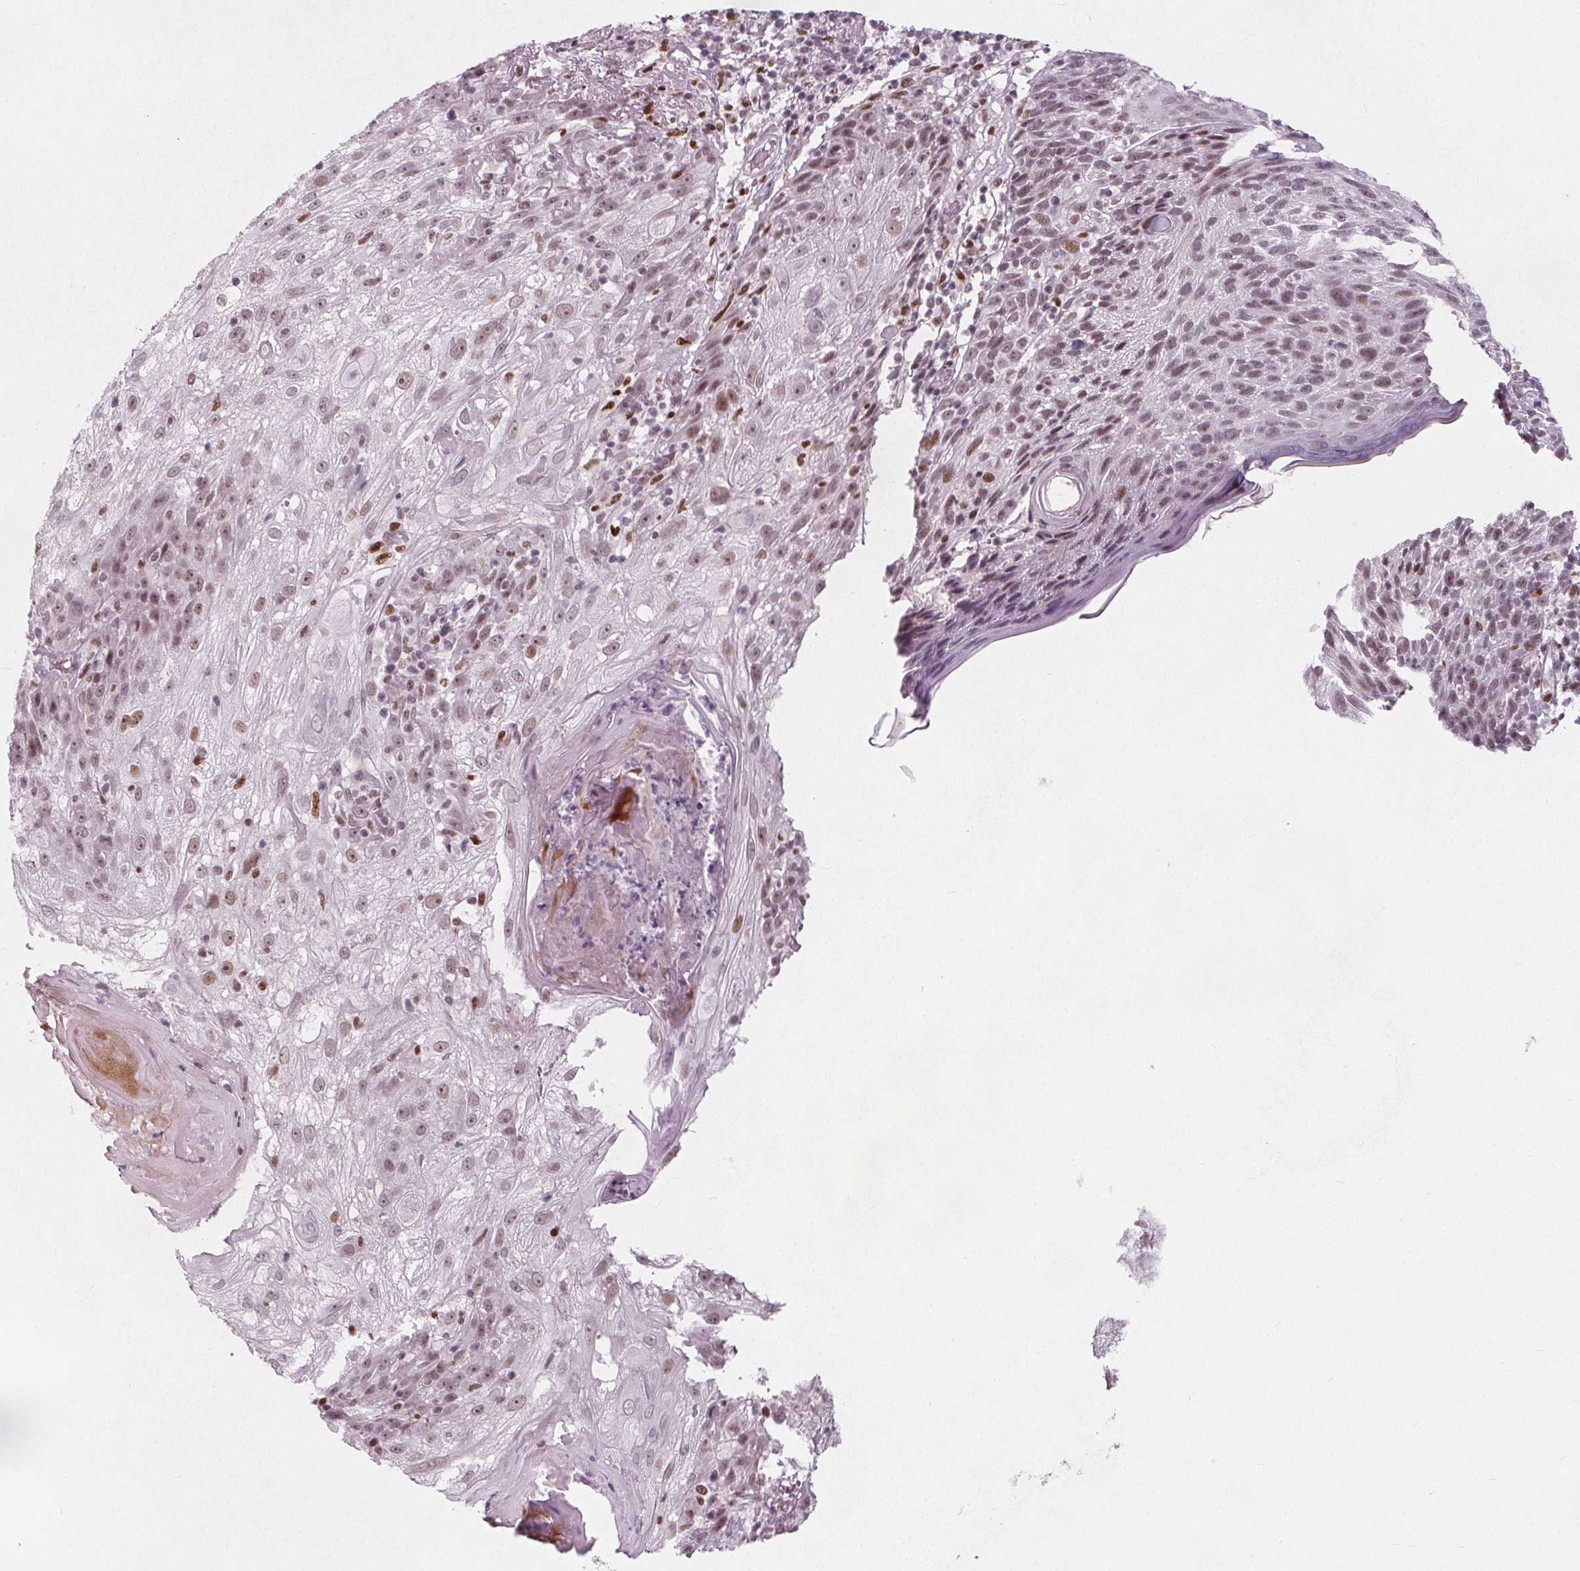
{"staining": {"intensity": "moderate", "quantity": "<25%", "location": "nuclear"}, "tissue": "skin cancer", "cell_type": "Tumor cells", "image_type": "cancer", "snomed": [{"axis": "morphology", "description": "Normal tissue, NOS"}, {"axis": "morphology", "description": "Squamous cell carcinoma, NOS"}, {"axis": "topography", "description": "Skin"}], "caption": "Moderate nuclear protein positivity is present in approximately <25% of tumor cells in skin cancer (squamous cell carcinoma).", "gene": "TAF6L", "patient": {"sex": "female", "age": 83}}